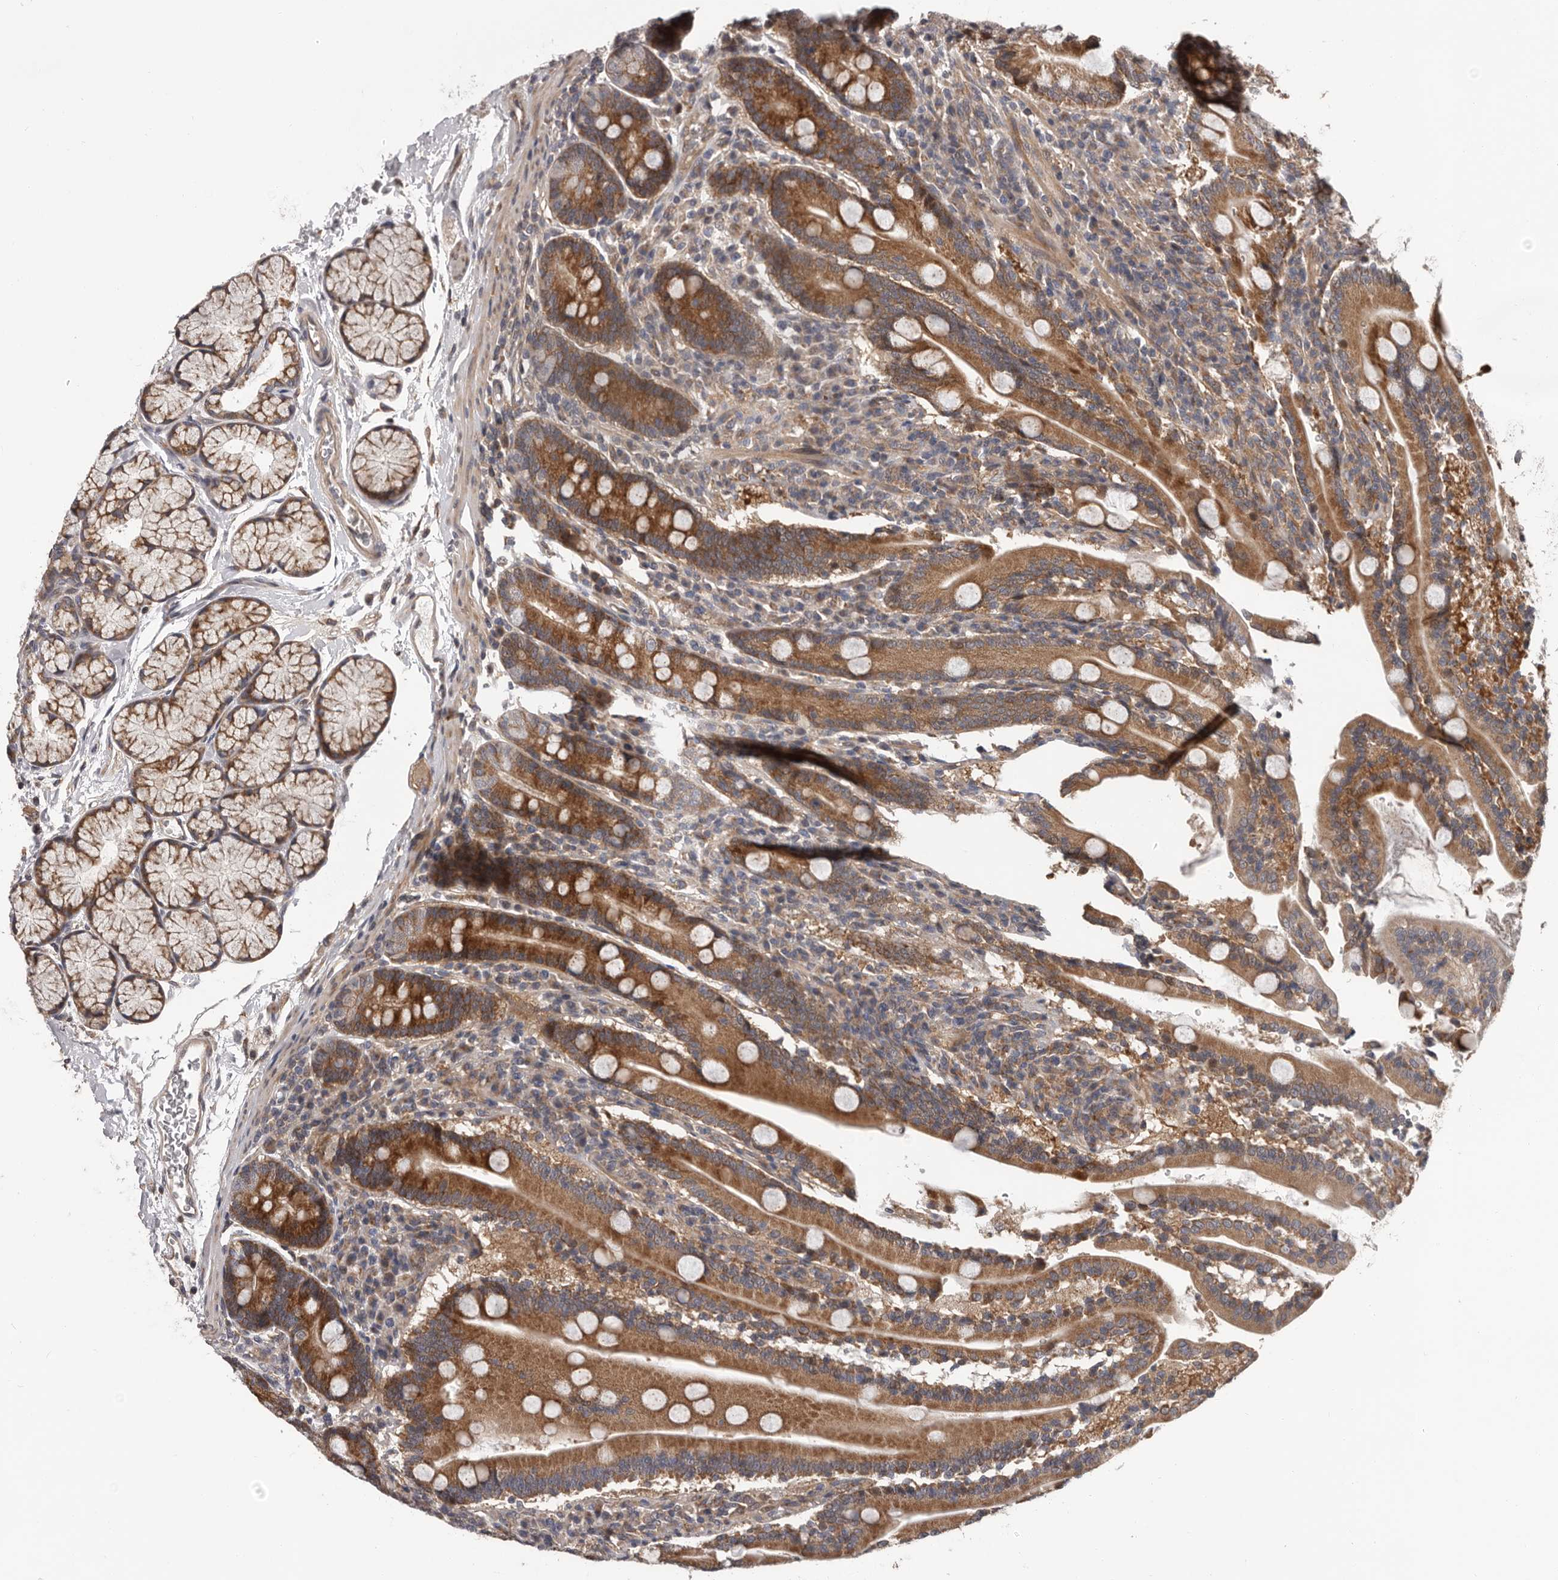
{"staining": {"intensity": "strong", "quantity": ">75%", "location": "cytoplasmic/membranous"}, "tissue": "duodenum", "cell_type": "Glandular cells", "image_type": "normal", "snomed": [{"axis": "morphology", "description": "Normal tissue, NOS"}, {"axis": "topography", "description": "Duodenum"}], "caption": "Protein expression analysis of benign human duodenum reveals strong cytoplasmic/membranous staining in approximately >75% of glandular cells. (DAB IHC with brightfield microscopy, high magnification).", "gene": "VPS37A", "patient": {"sex": "male", "age": 35}}